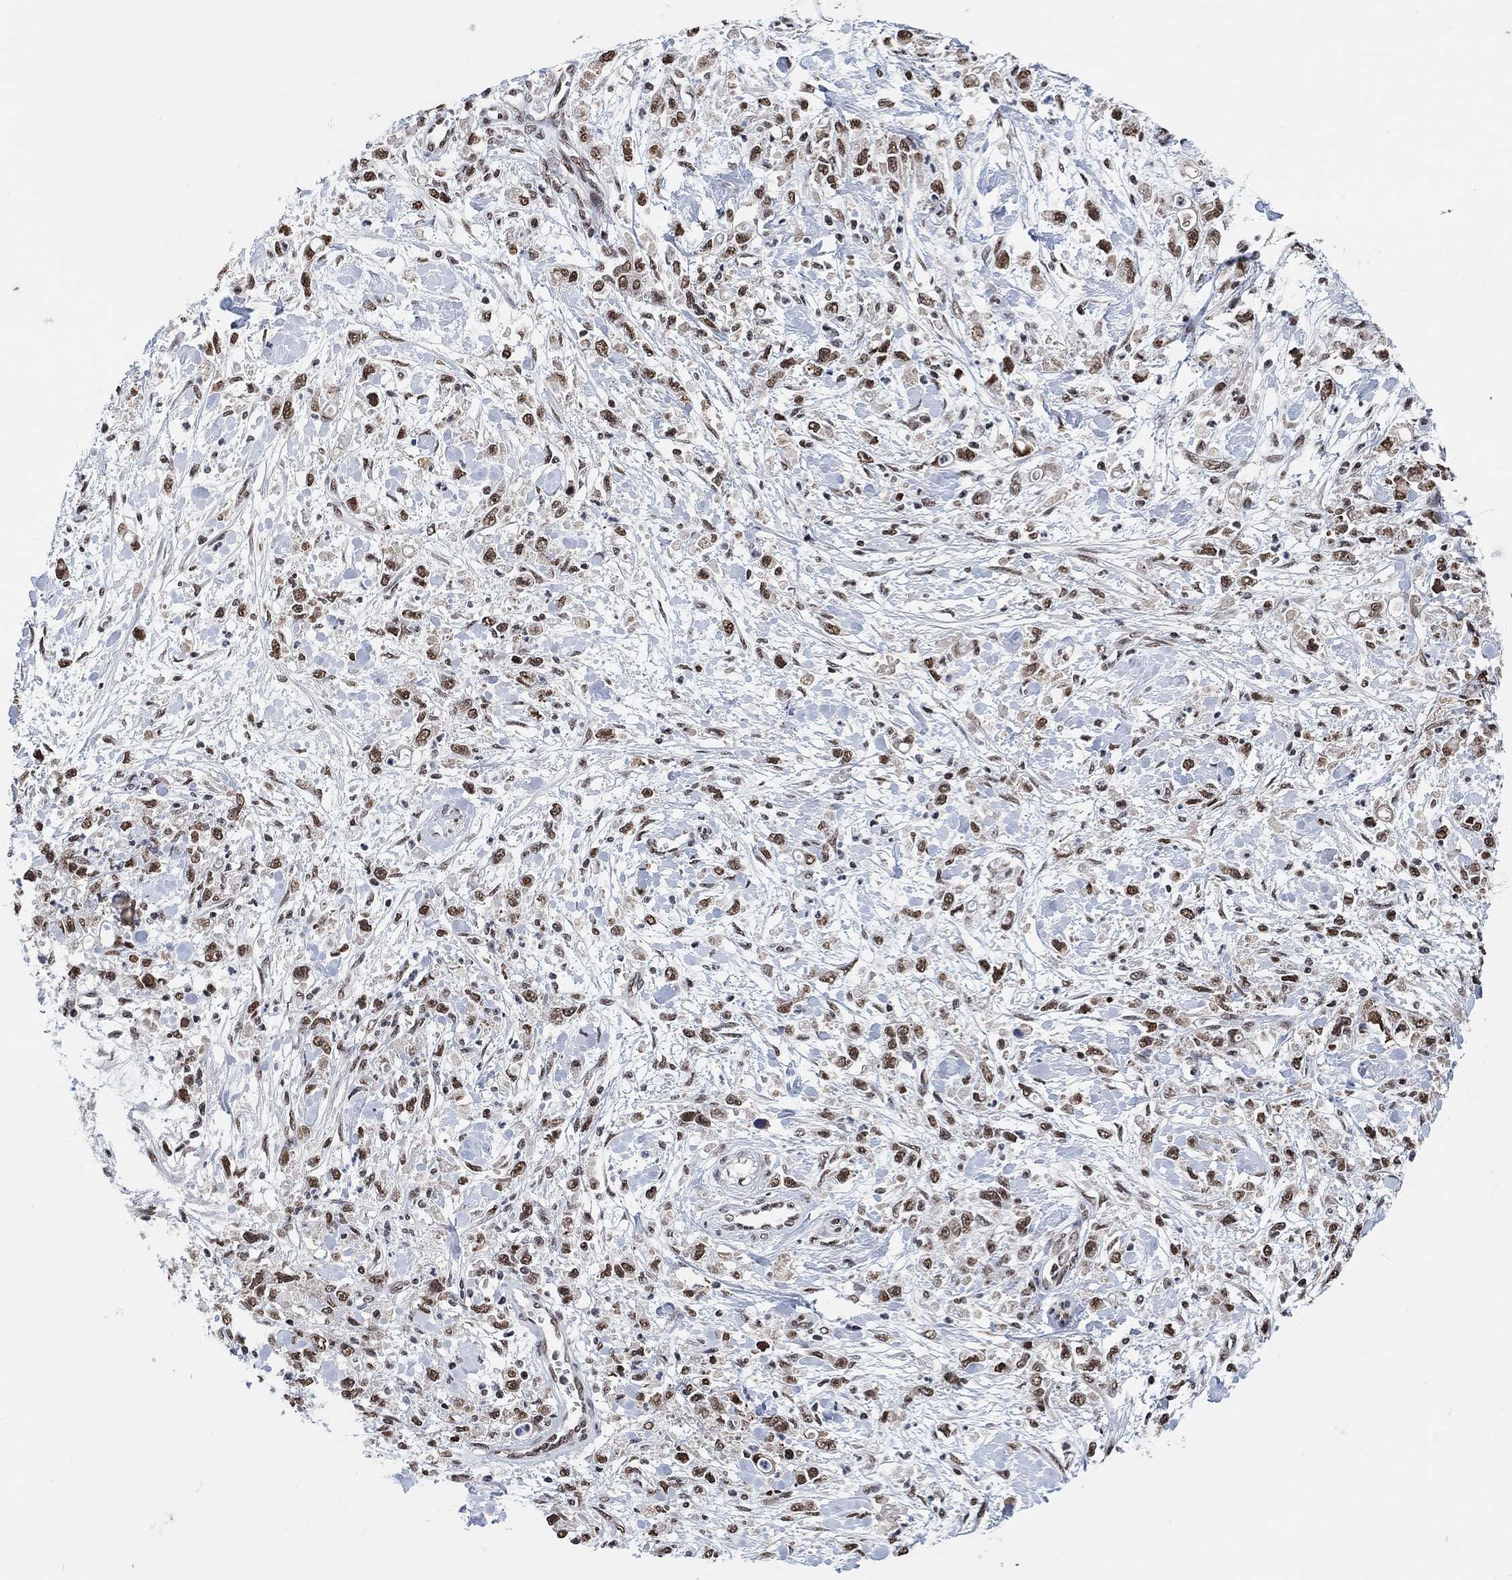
{"staining": {"intensity": "moderate", "quantity": ">75%", "location": "nuclear"}, "tissue": "stomach cancer", "cell_type": "Tumor cells", "image_type": "cancer", "snomed": [{"axis": "morphology", "description": "Adenocarcinoma, NOS"}, {"axis": "topography", "description": "Stomach"}], "caption": "High-power microscopy captured an immunohistochemistry (IHC) micrograph of stomach cancer (adenocarcinoma), revealing moderate nuclear staining in approximately >75% of tumor cells. (brown staining indicates protein expression, while blue staining denotes nuclei).", "gene": "USP39", "patient": {"sex": "female", "age": 59}}